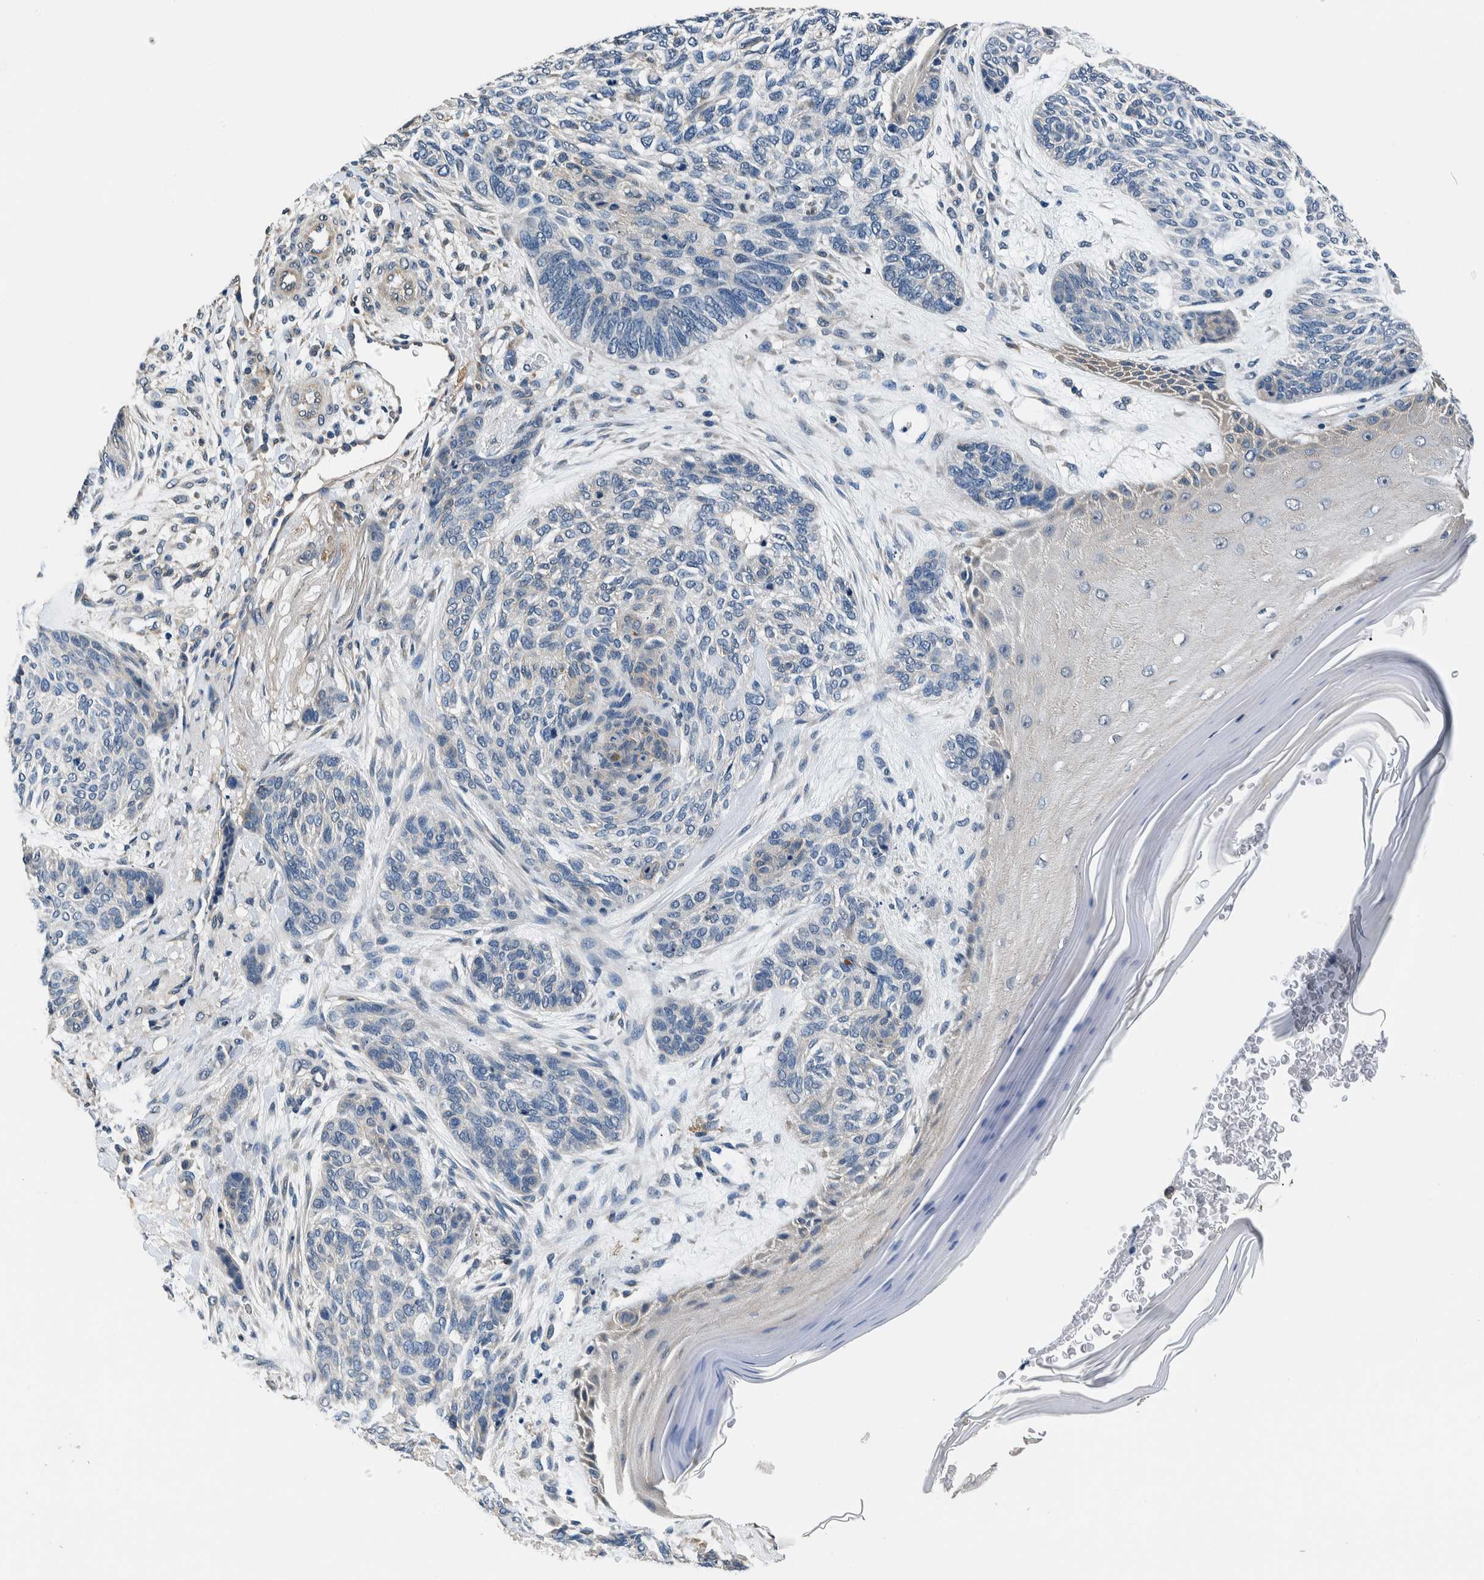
{"staining": {"intensity": "negative", "quantity": "none", "location": "none"}, "tissue": "skin cancer", "cell_type": "Tumor cells", "image_type": "cancer", "snomed": [{"axis": "morphology", "description": "Basal cell carcinoma"}, {"axis": "topography", "description": "Skin"}], "caption": "This is an IHC histopathology image of human skin basal cell carcinoma. There is no expression in tumor cells.", "gene": "NIBAN2", "patient": {"sex": "male", "age": 55}}